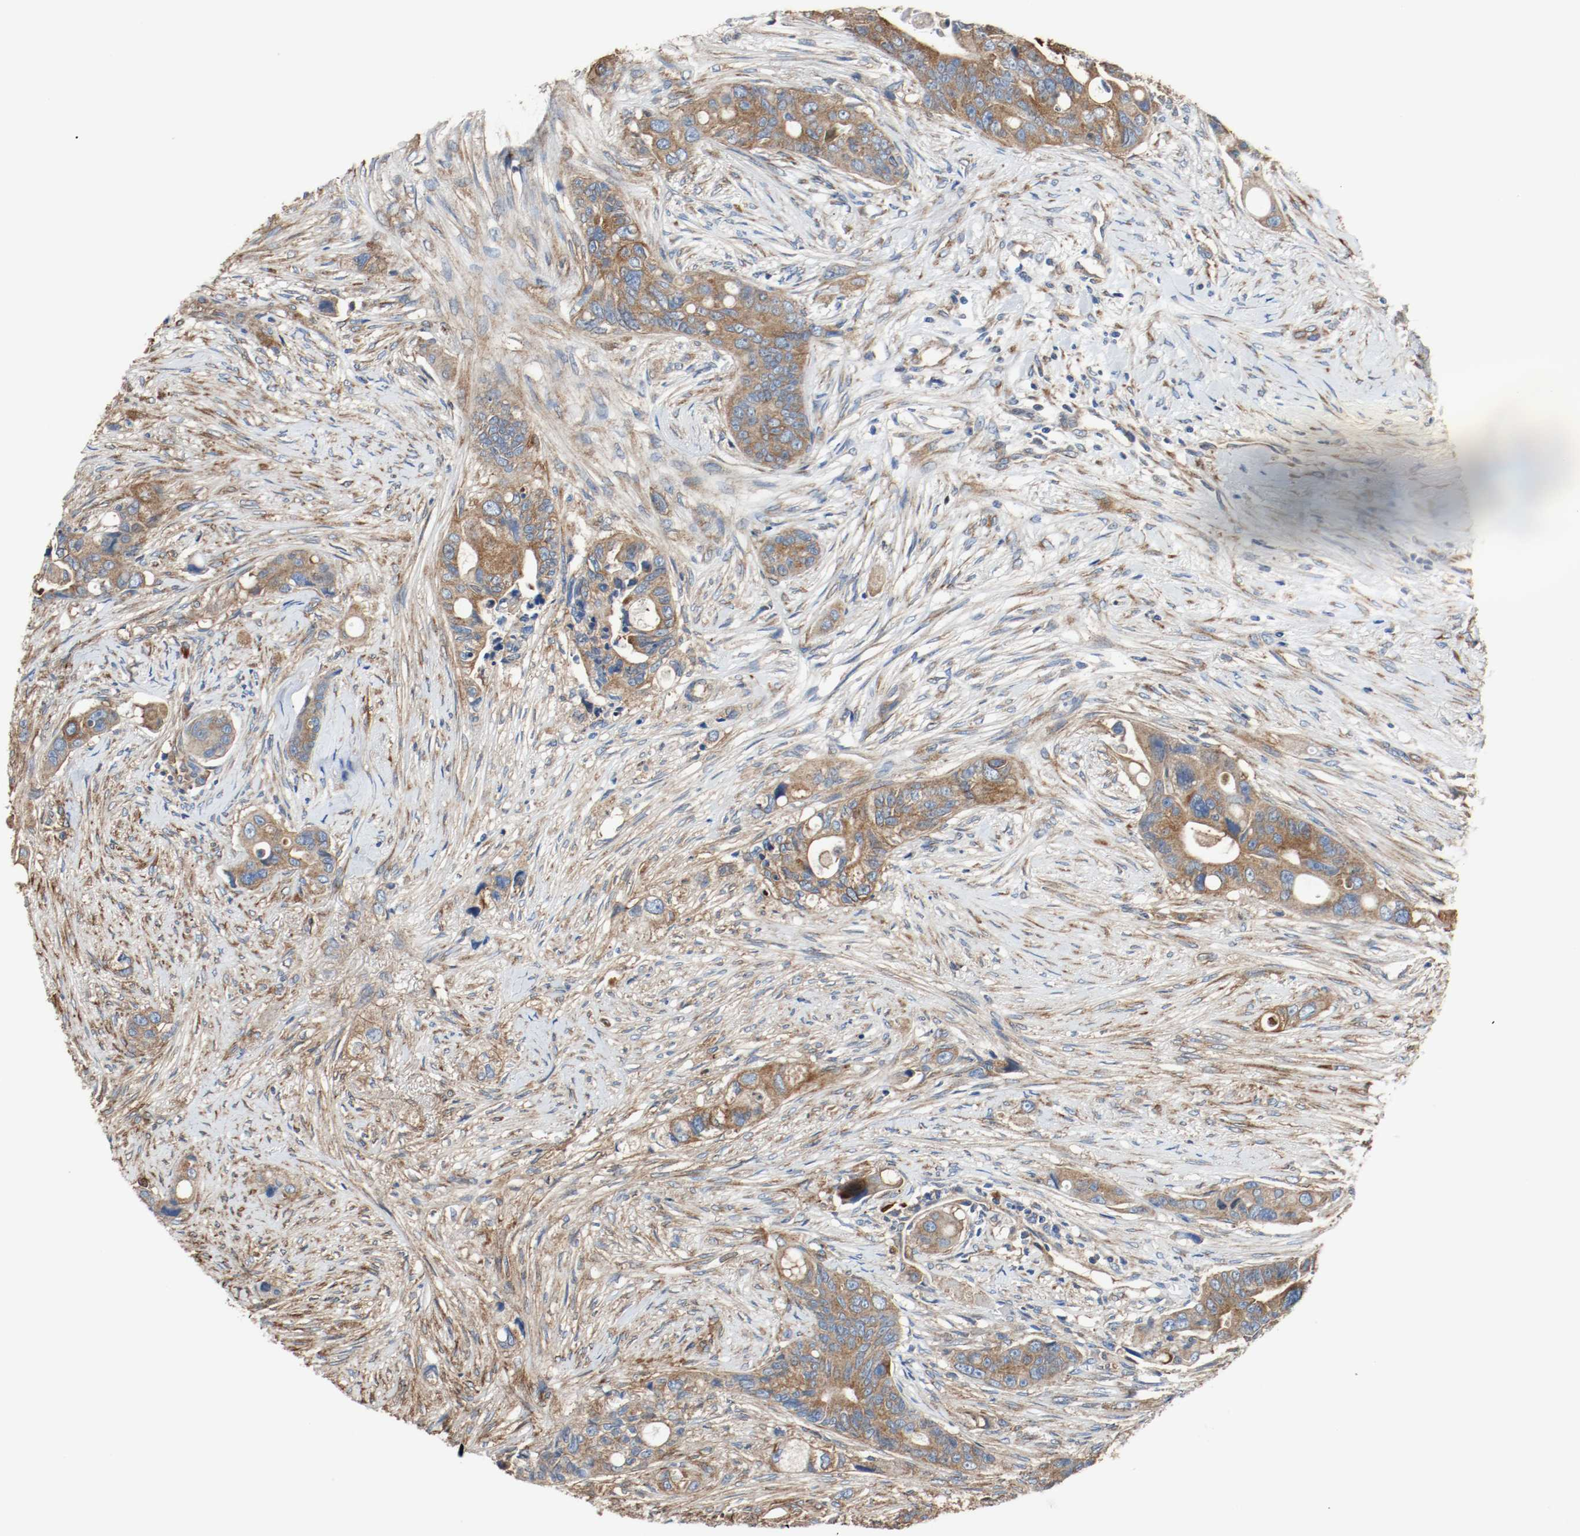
{"staining": {"intensity": "moderate", "quantity": ">75%", "location": "cytoplasmic/membranous"}, "tissue": "colorectal cancer", "cell_type": "Tumor cells", "image_type": "cancer", "snomed": [{"axis": "morphology", "description": "Adenocarcinoma, NOS"}, {"axis": "topography", "description": "Colon"}], "caption": "Immunohistochemistry (IHC) of human colorectal cancer displays medium levels of moderate cytoplasmic/membranous staining in about >75% of tumor cells. (Brightfield microscopy of DAB IHC at high magnification).", "gene": "TUBA3D", "patient": {"sex": "female", "age": 57}}